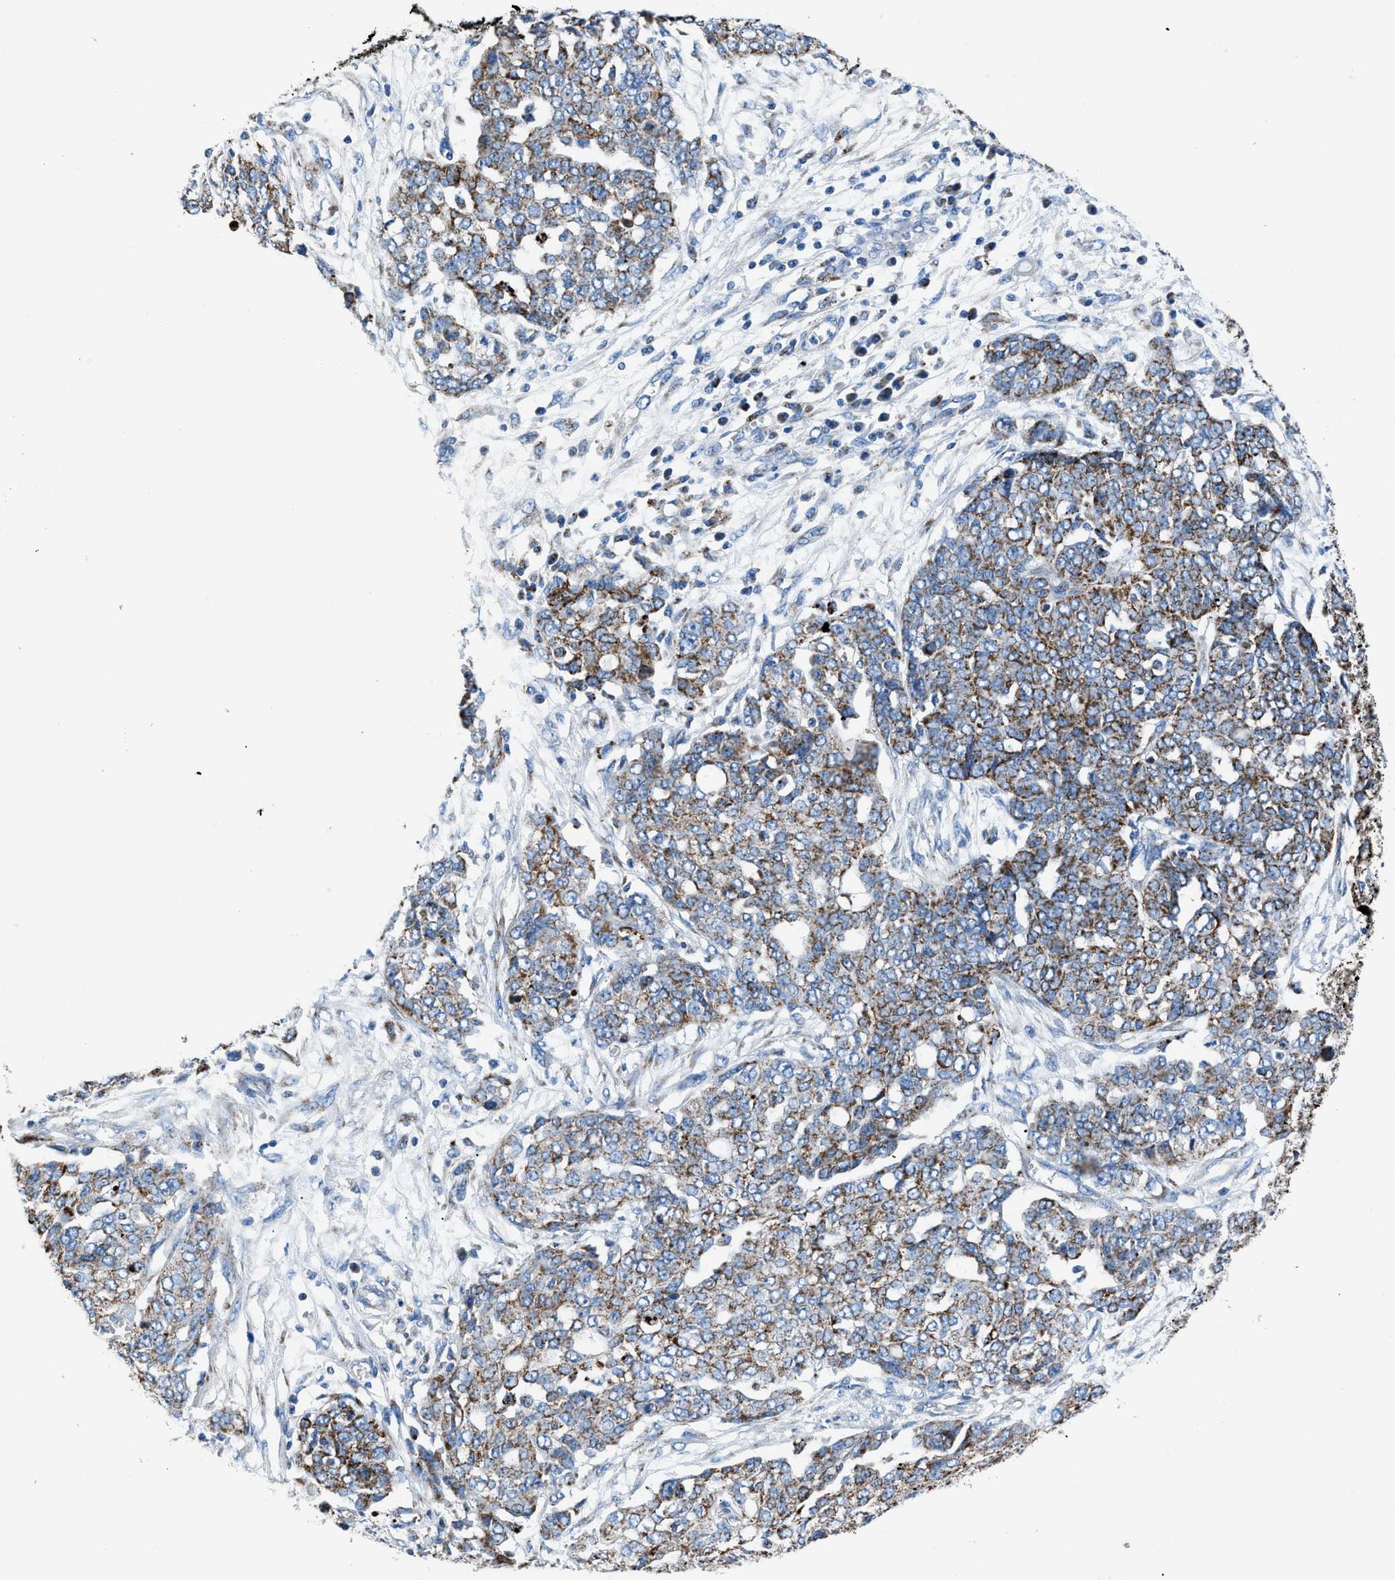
{"staining": {"intensity": "moderate", "quantity": ">75%", "location": "cytoplasmic/membranous"}, "tissue": "ovarian cancer", "cell_type": "Tumor cells", "image_type": "cancer", "snomed": [{"axis": "morphology", "description": "Cystadenocarcinoma, serous, NOS"}, {"axis": "topography", "description": "Soft tissue"}, {"axis": "topography", "description": "Ovary"}], "caption": "Moderate cytoplasmic/membranous expression for a protein is identified in about >75% of tumor cells of ovarian cancer using immunohistochemistry.", "gene": "ZDHHC3", "patient": {"sex": "female", "age": 57}}